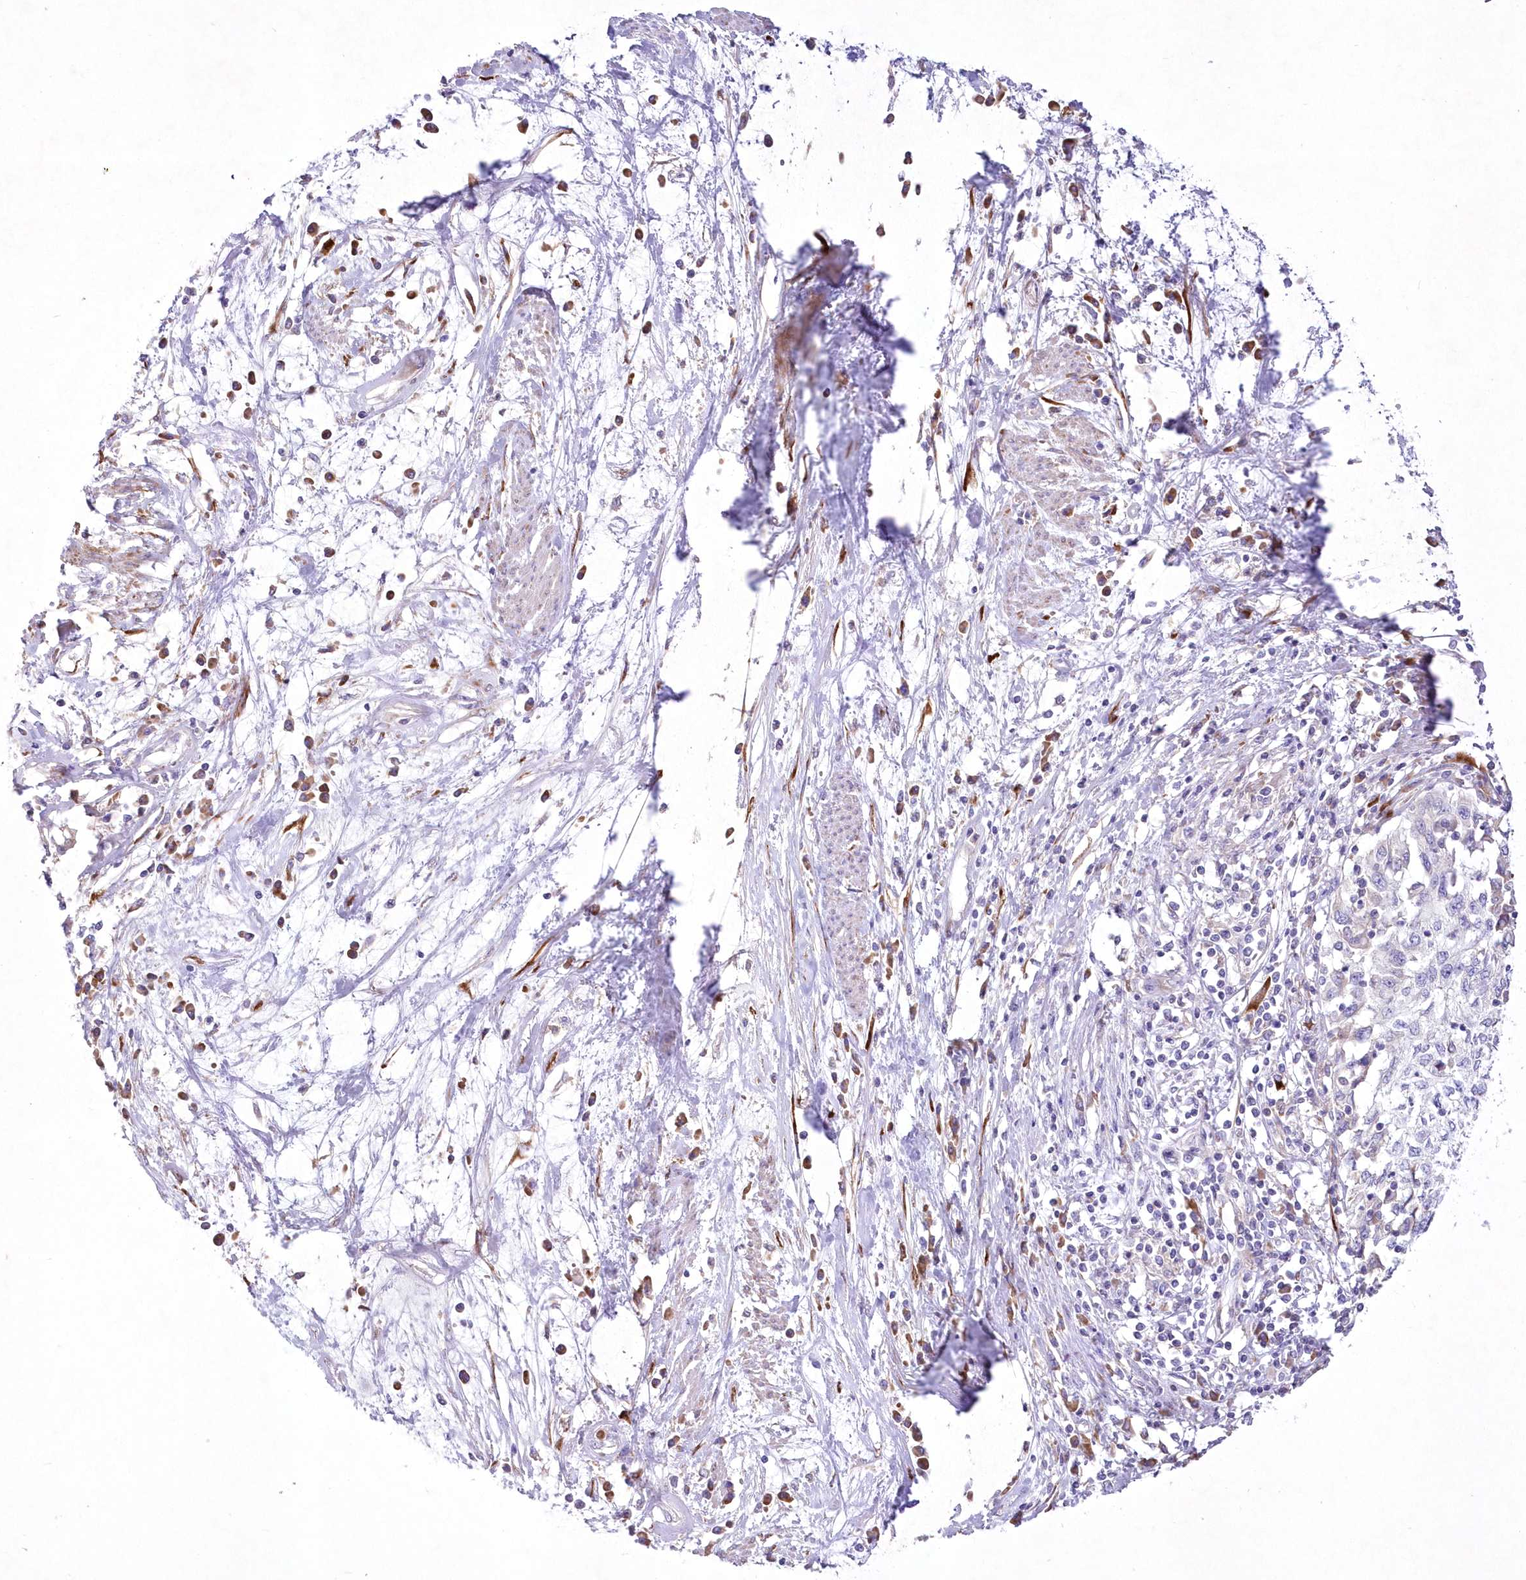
{"staining": {"intensity": "negative", "quantity": "none", "location": "none"}, "tissue": "cervical cancer", "cell_type": "Tumor cells", "image_type": "cancer", "snomed": [{"axis": "morphology", "description": "Squamous cell carcinoma, NOS"}, {"axis": "topography", "description": "Cervix"}], "caption": "Immunohistochemistry (IHC) of squamous cell carcinoma (cervical) shows no positivity in tumor cells. (Brightfield microscopy of DAB (3,3'-diaminobenzidine) immunohistochemistry at high magnification).", "gene": "ARFGEF3", "patient": {"sex": "female", "age": 57}}